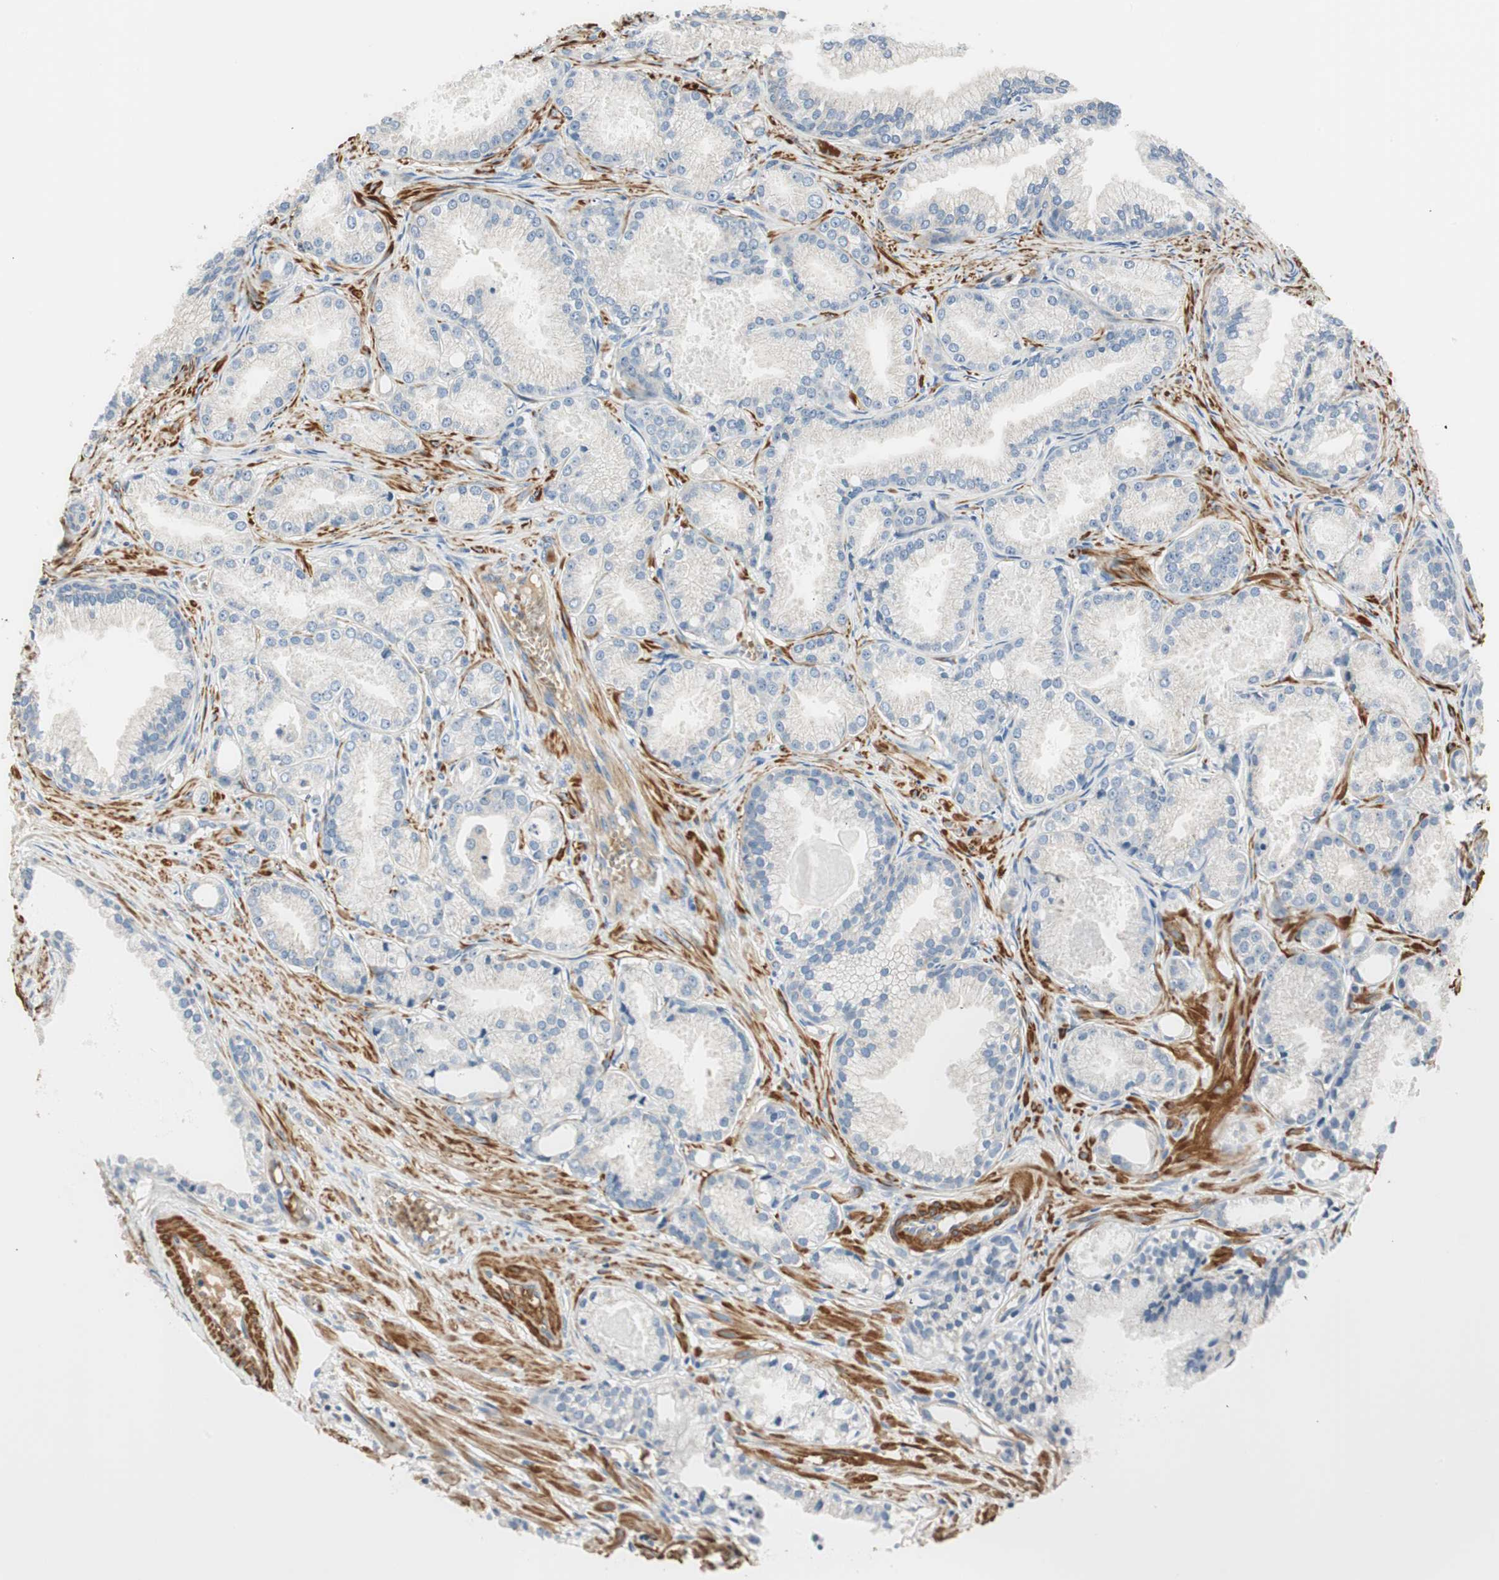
{"staining": {"intensity": "negative", "quantity": "none", "location": "none"}, "tissue": "prostate cancer", "cell_type": "Tumor cells", "image_type": "cancer", "snomed": [{"axis": "morphology", "description": "Adenocarcinoma, Low grade"}, {"axis": "topography", "description": "Prostate"}], "caption": "IHC of prostate cancer (low-grade adenocarcinoma) exhibits no positivity in tumor cells. (DAB (3,3'-diaminobenzidine) IHC with hematoxylin counter stain).", "gene": "RORB", "patient": {"sex": "male", "age": 72}}